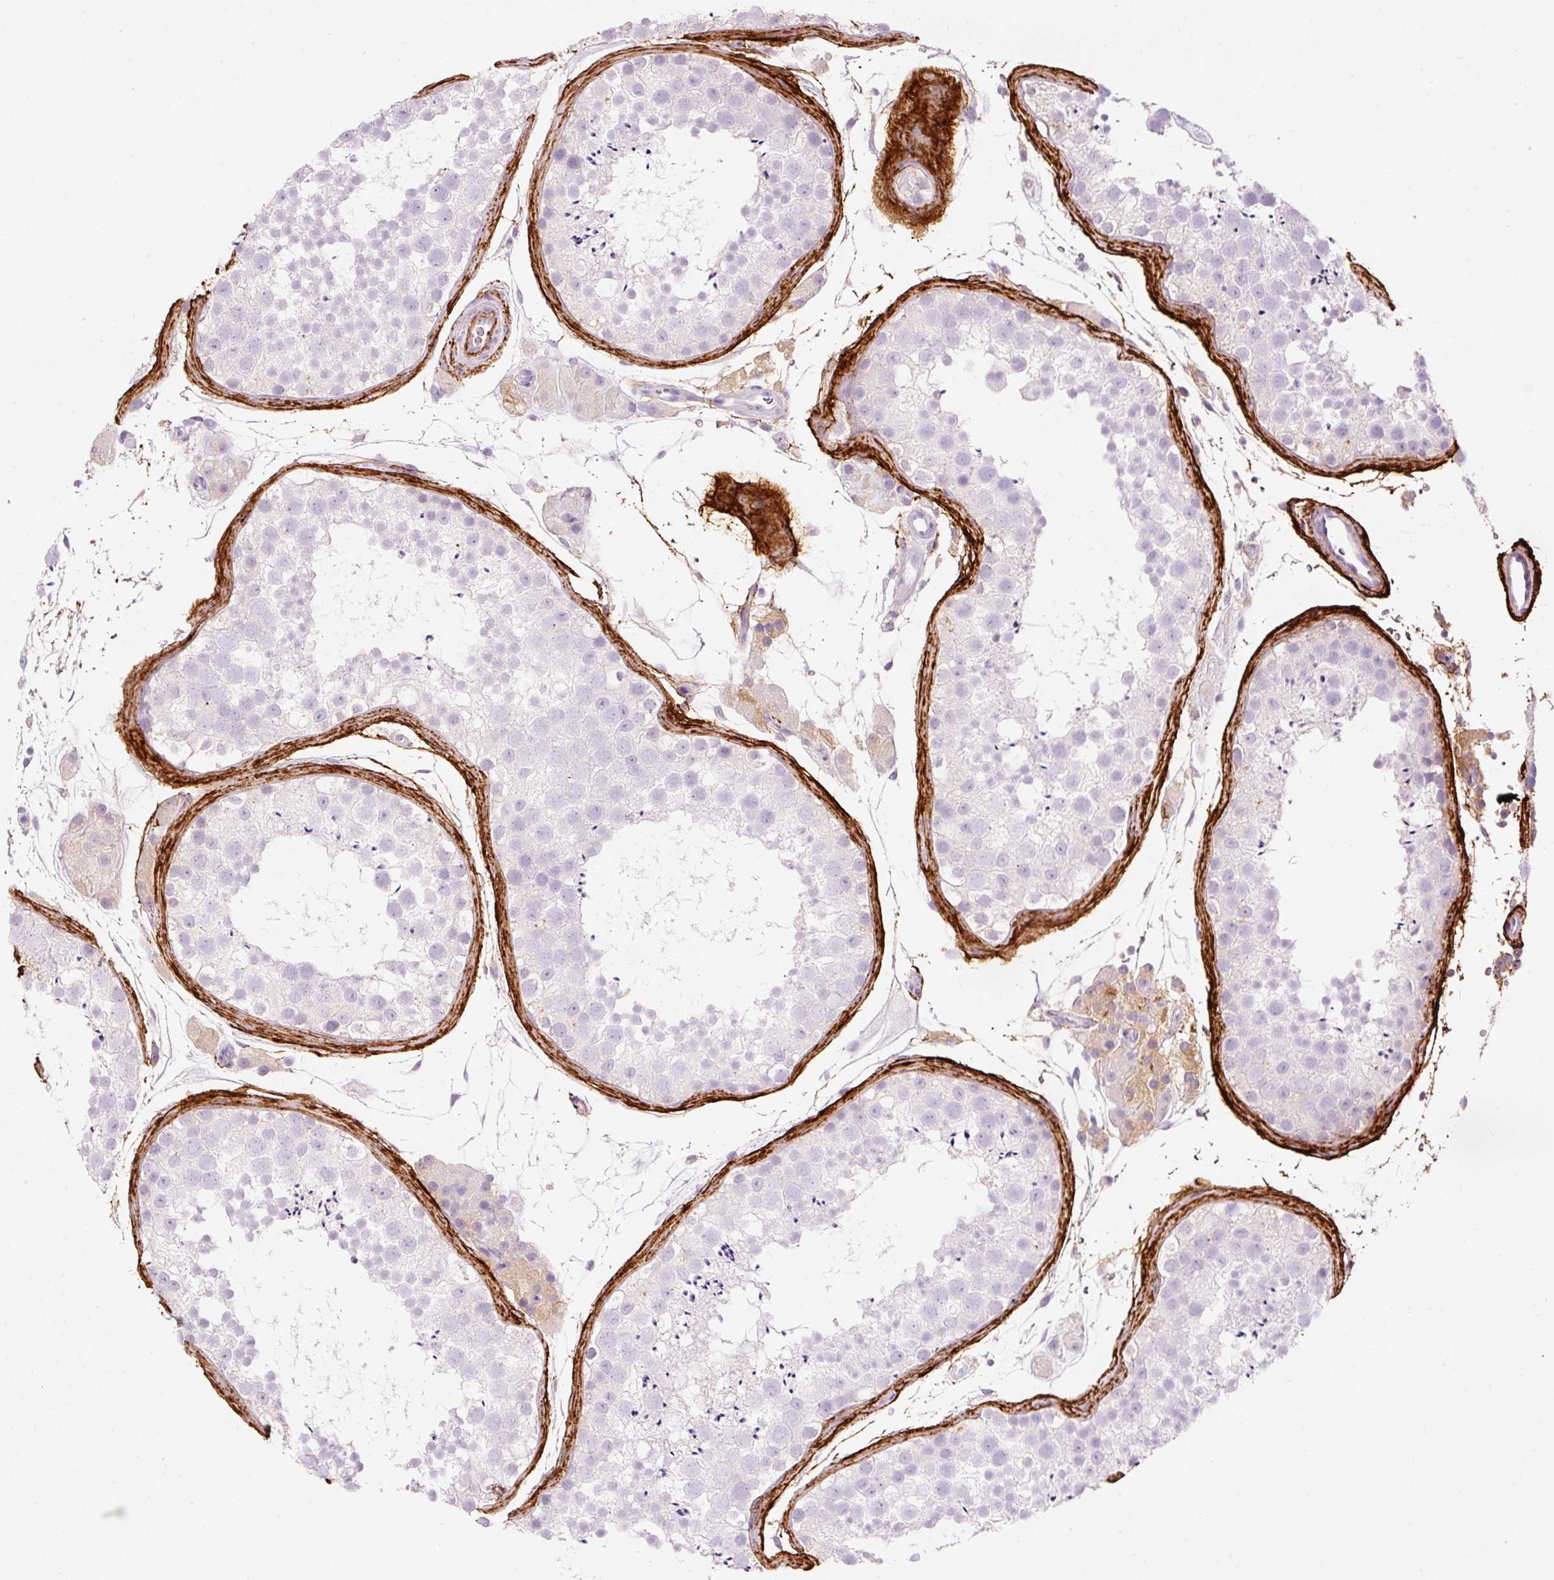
{"staining": {"intensity": "negative", "quantity": "none", "location": "none"}, "tissue": "testis", "cell_type": "Cells in seminiferous ducts", "image_type": "normal", "snomed": [{"axis": "morphology", "description": "Normal tissue, NOS"}, {"axis": "topography", "description": "Testis"}], "caption": "IHC histopathology image of benign testis: testis stained with DAB (3,3'-diaminobenzidine) shows no significant protein positivity in cells in seminiferous ducts.", "gene": "MFAP4", "patient": {"sex": "male", "age": 41}}